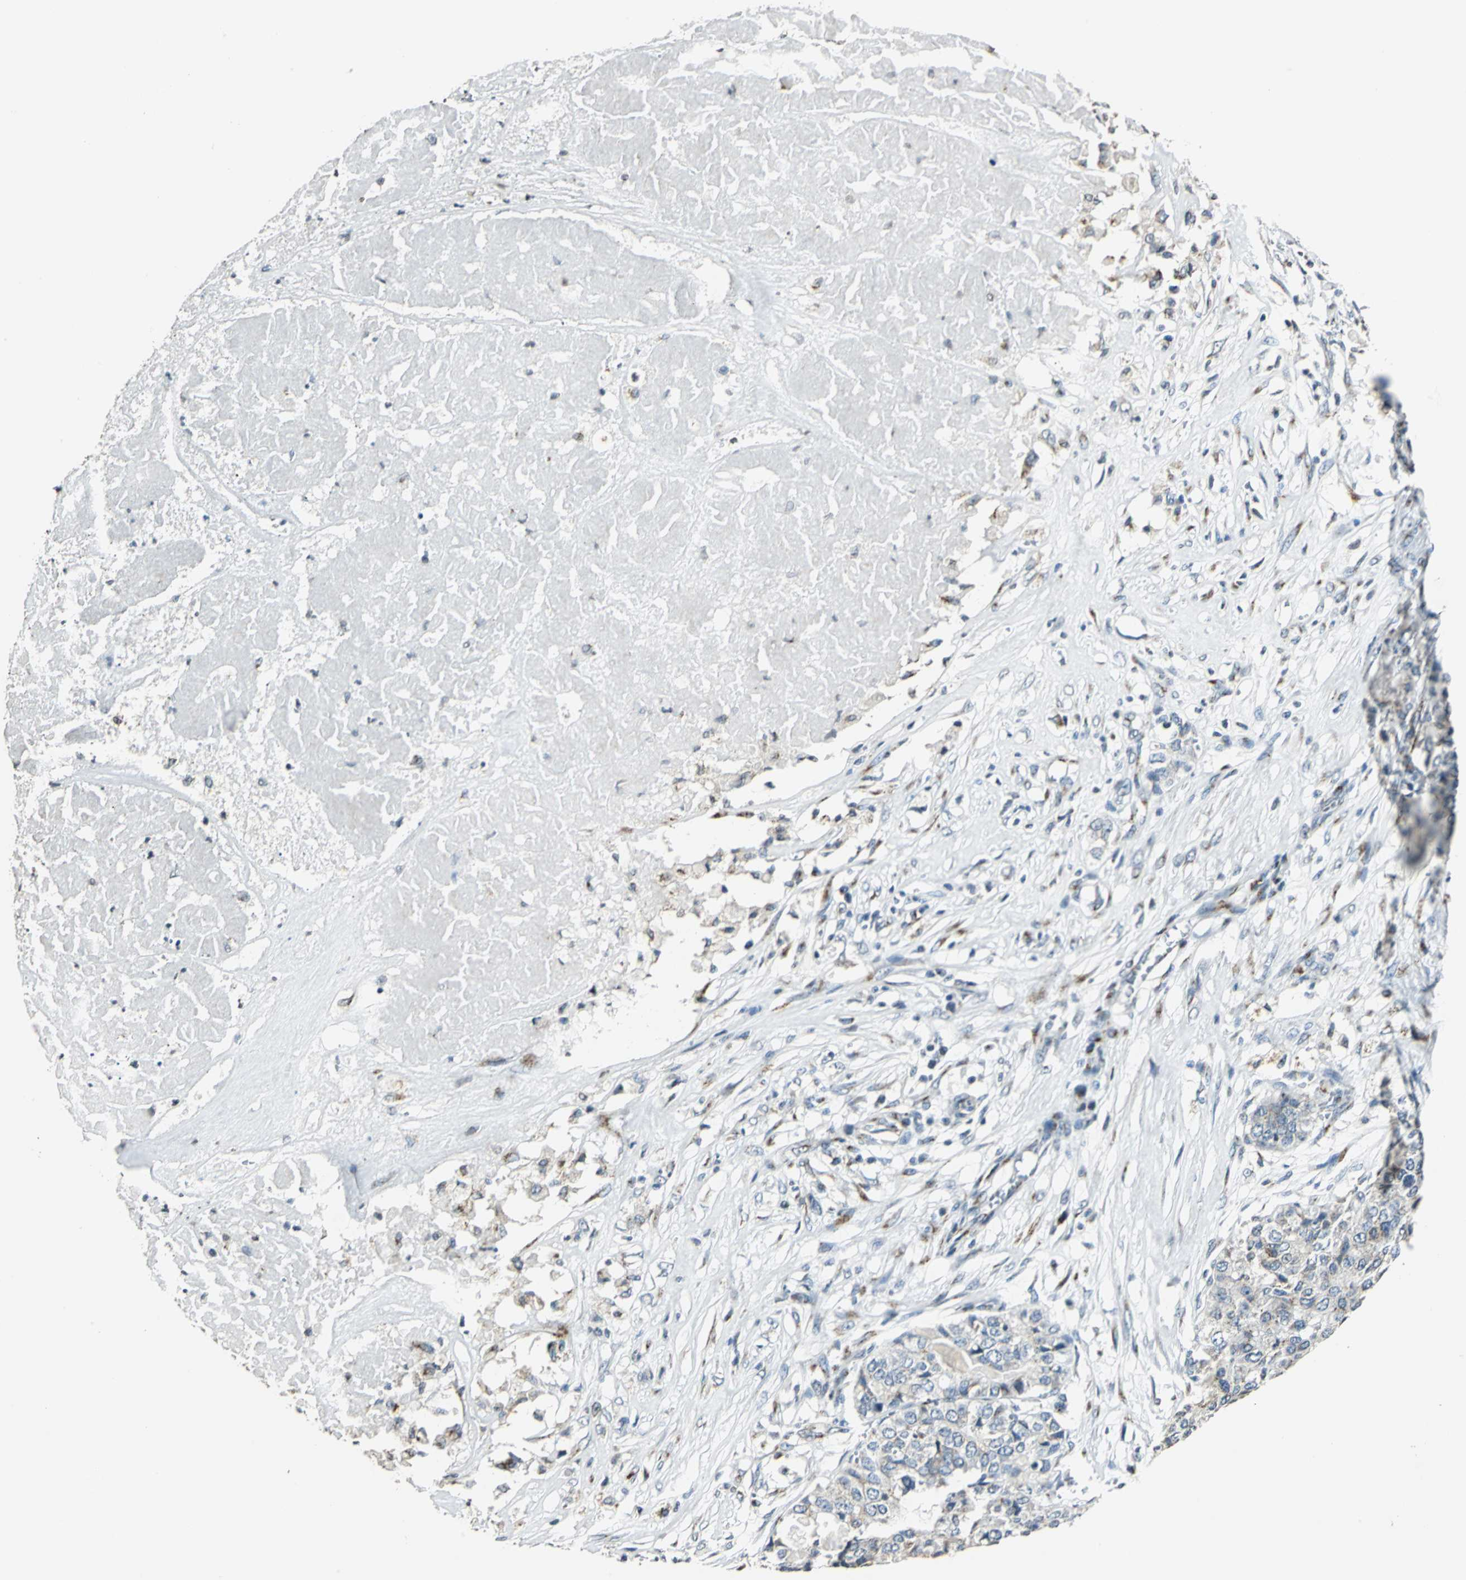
{"staining": {"intensity": "weak", "quantity": "<25%", "location": "cytoplasmic/membranous"}, "tissue": "pancreatic cancer", "cell_type": "Tumor cells", "image_type": "cancer", "snomed": [{"axis": "morphology", "description": "Adenocarcinoma, NOS"}, {"axis": "topography", "description": "Pancreas"}], "caption": "IHC of human pancreatic cancer exhibits no staining in tumor cells. (DAB immunohistochemistry (IHC) visualized using brightfield microscopy, high magnification).", "gene": "TMEM115", "patient": {"sex": "male", "age": 50}}